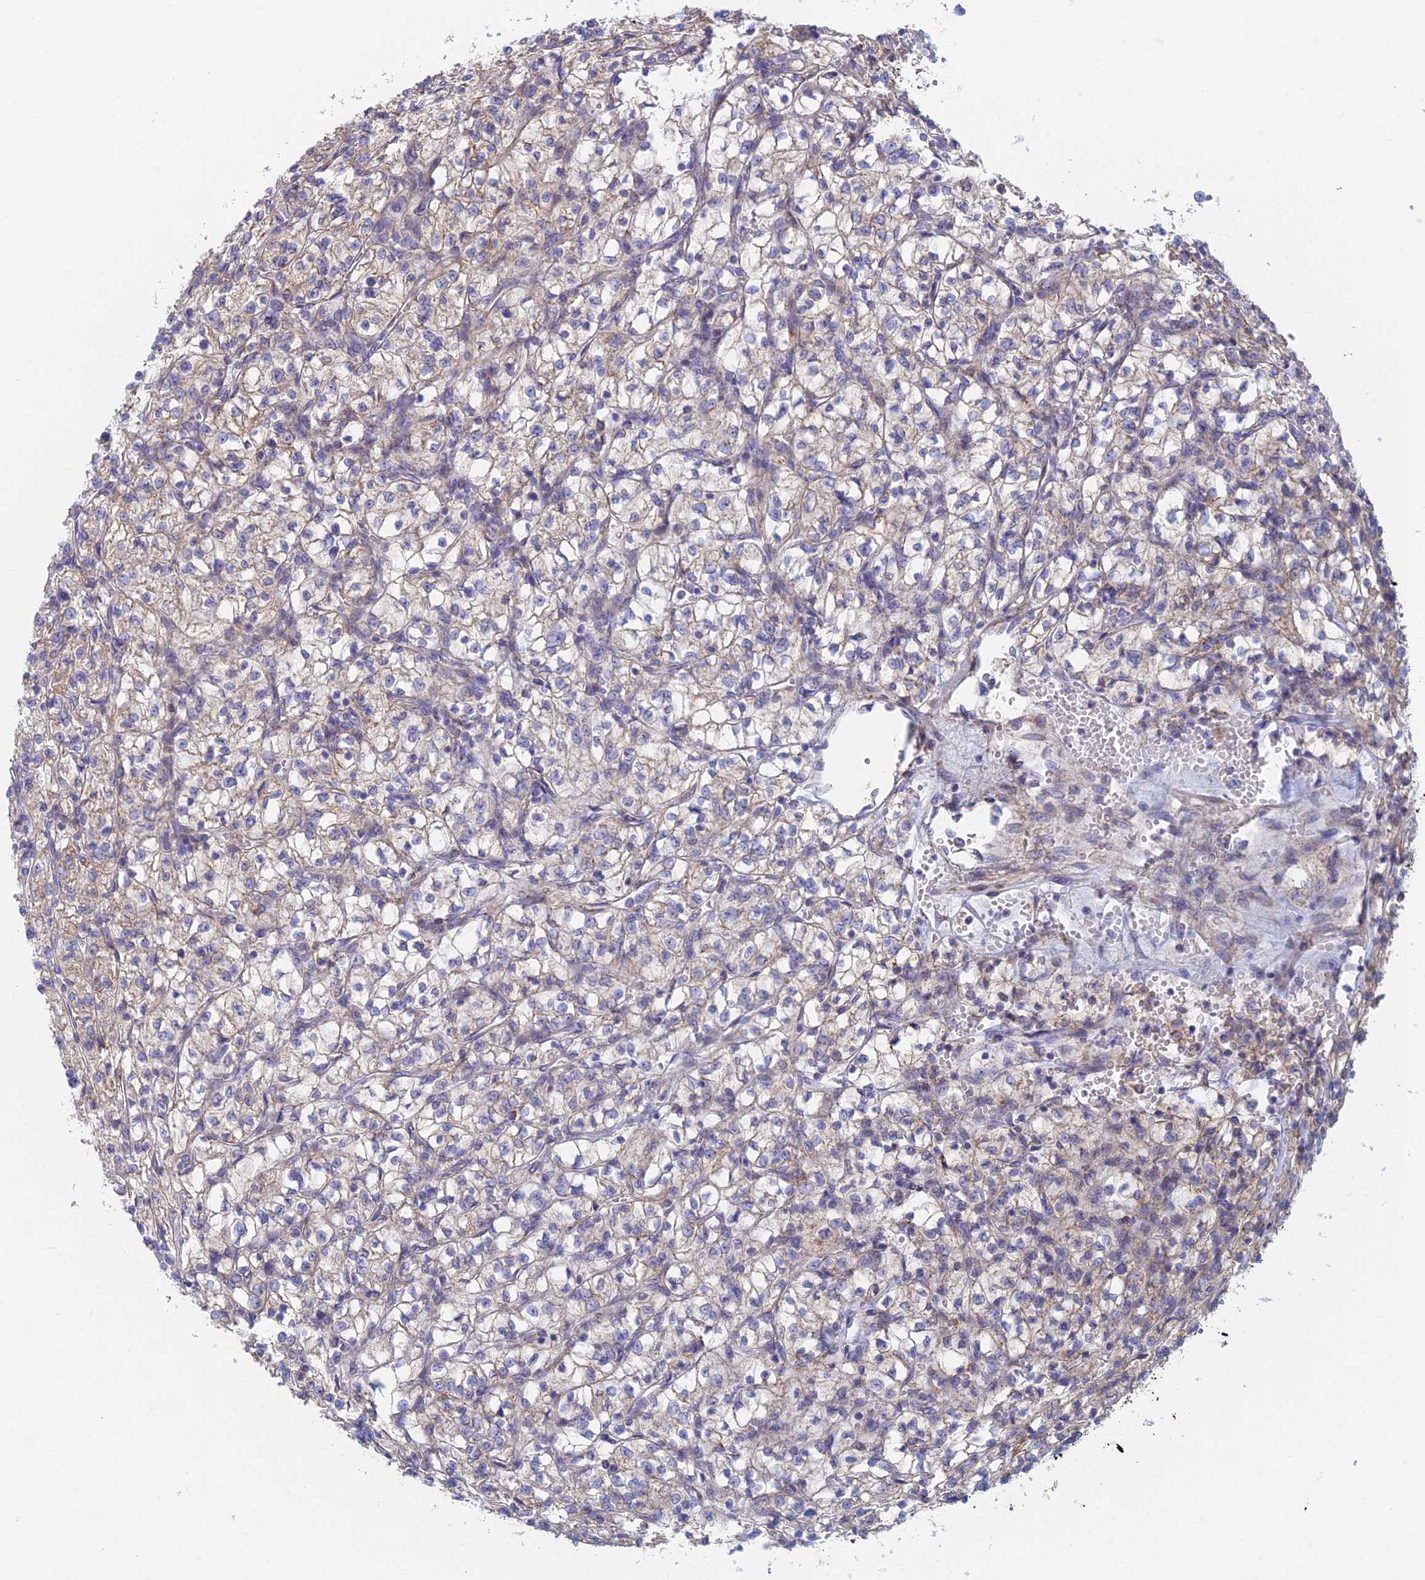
{"staining": {"intensity": "negative", "quantity": "none", "location": "none"}, "tissue": "renal cancer", "cell_type": "Tumor cells", "image_type": "cancer", "snomed": [{"axis": "morphology", "description": "Adenocarcinoma, NOS"}, {"axis": "topography", "description": "Kidney"}], "caption": "The histopathology image shows no significant expression in tumor cells of adenocarcinoma (renal).", "gene": "IFTAP", "patient": {"sex": "female", "age": 64}}